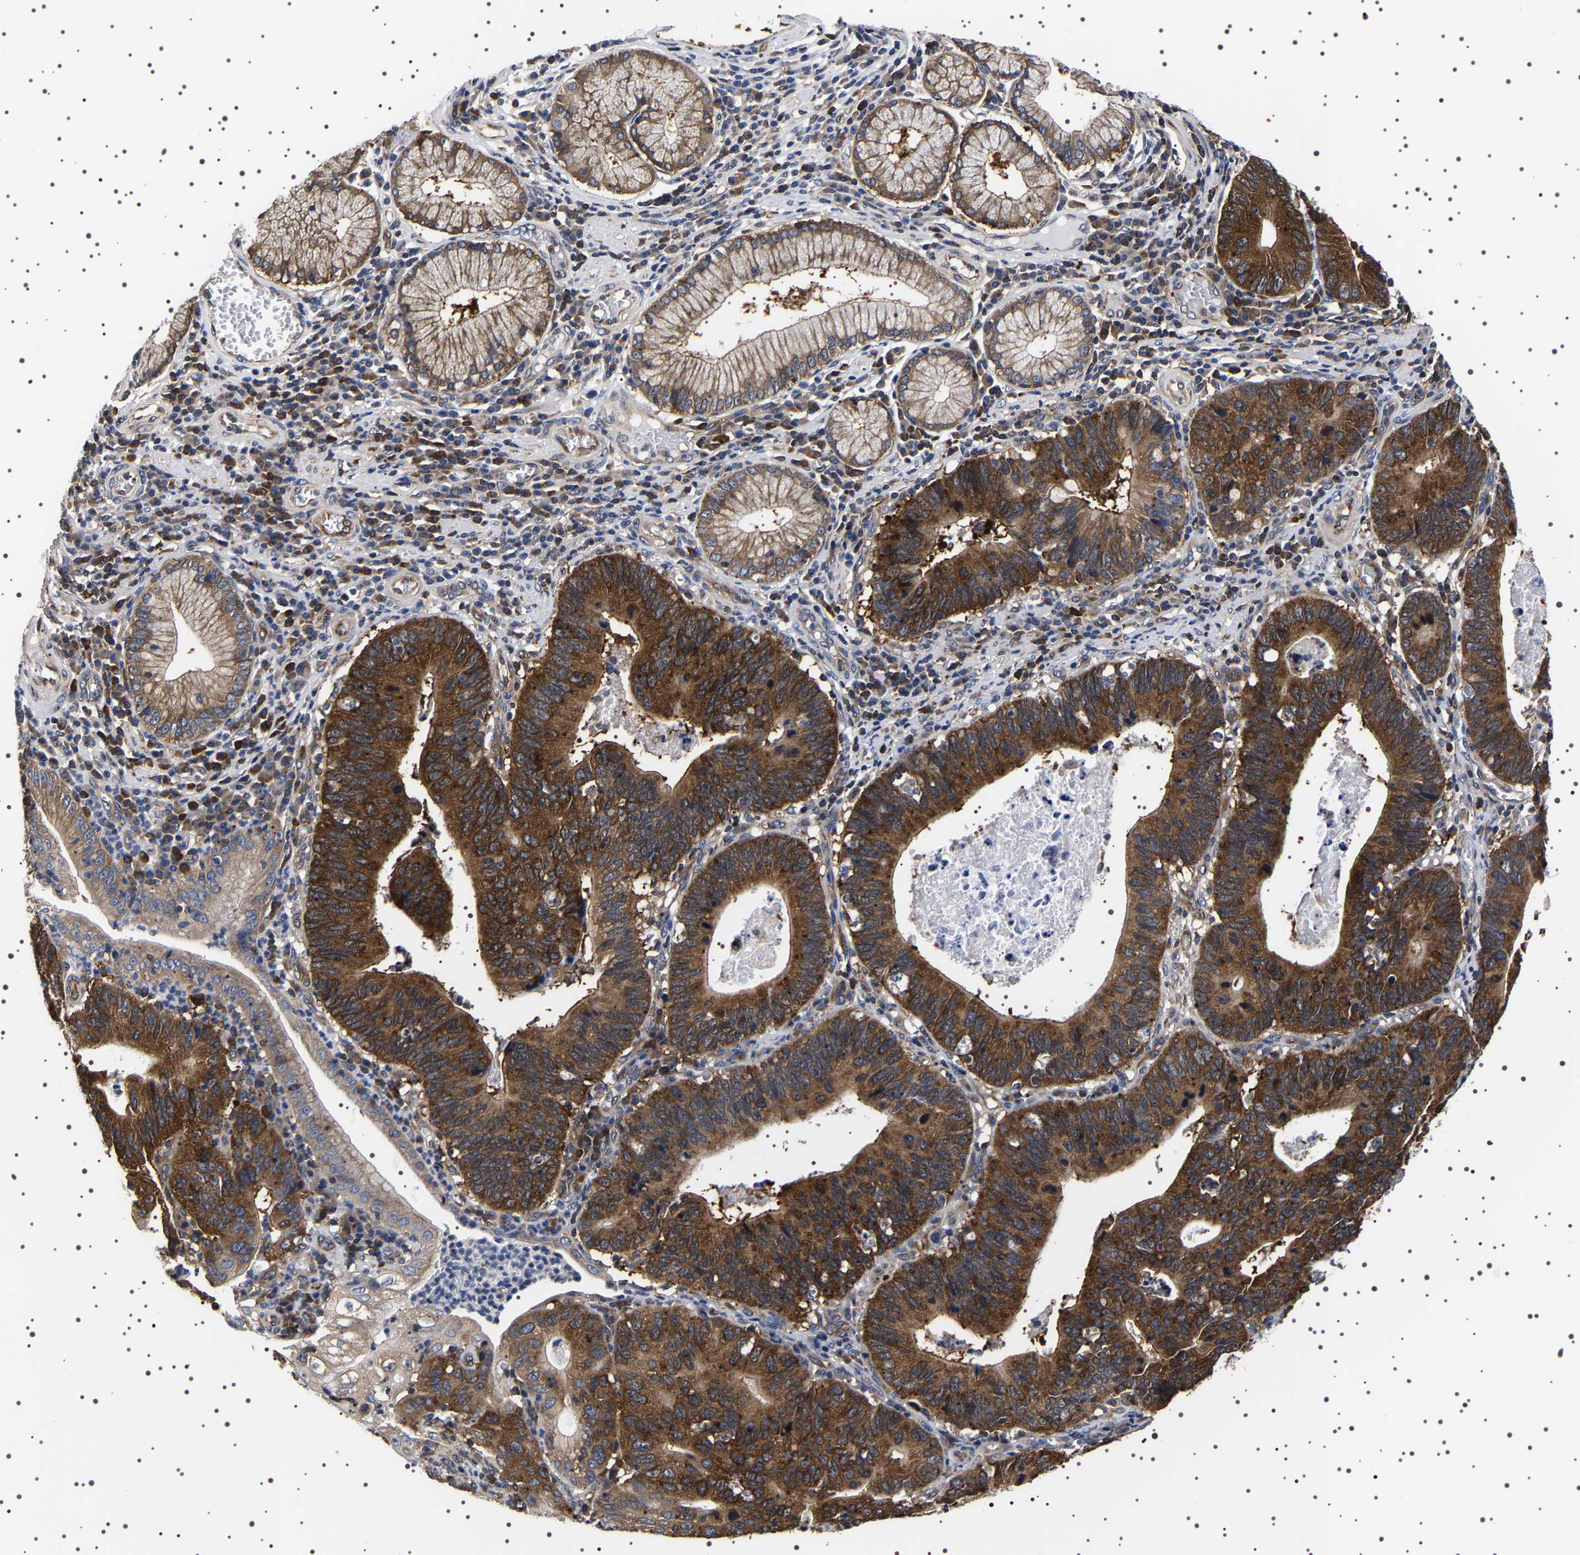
{"staining": {"intensity": "strong", "quantity": ">75%", "location": "cytoplasmic/membranous"}, "tissue": "stomach cancer", "cell_type": "Tumor cells", "image_type": "cancer", "snomed": [{"axis": "morphology", "description": "Adenocarcinoma, NOS"}, {"axis": "topography", "description": "Stomach"}], "caption": "Brown immunohistochemical staining in stomach cancer (adenocarcinoma) shows strong cytoplasmic/membranous staining in approximately >75% of tumor cells. The staining was performed using DAB (3,3'-diaminobenzidine), with brown indicating positive protein expression. Nuclei are stained blue with hematoxylin.", "gene": "DARS1", "patient": {"sex": "male", "age": 59}}